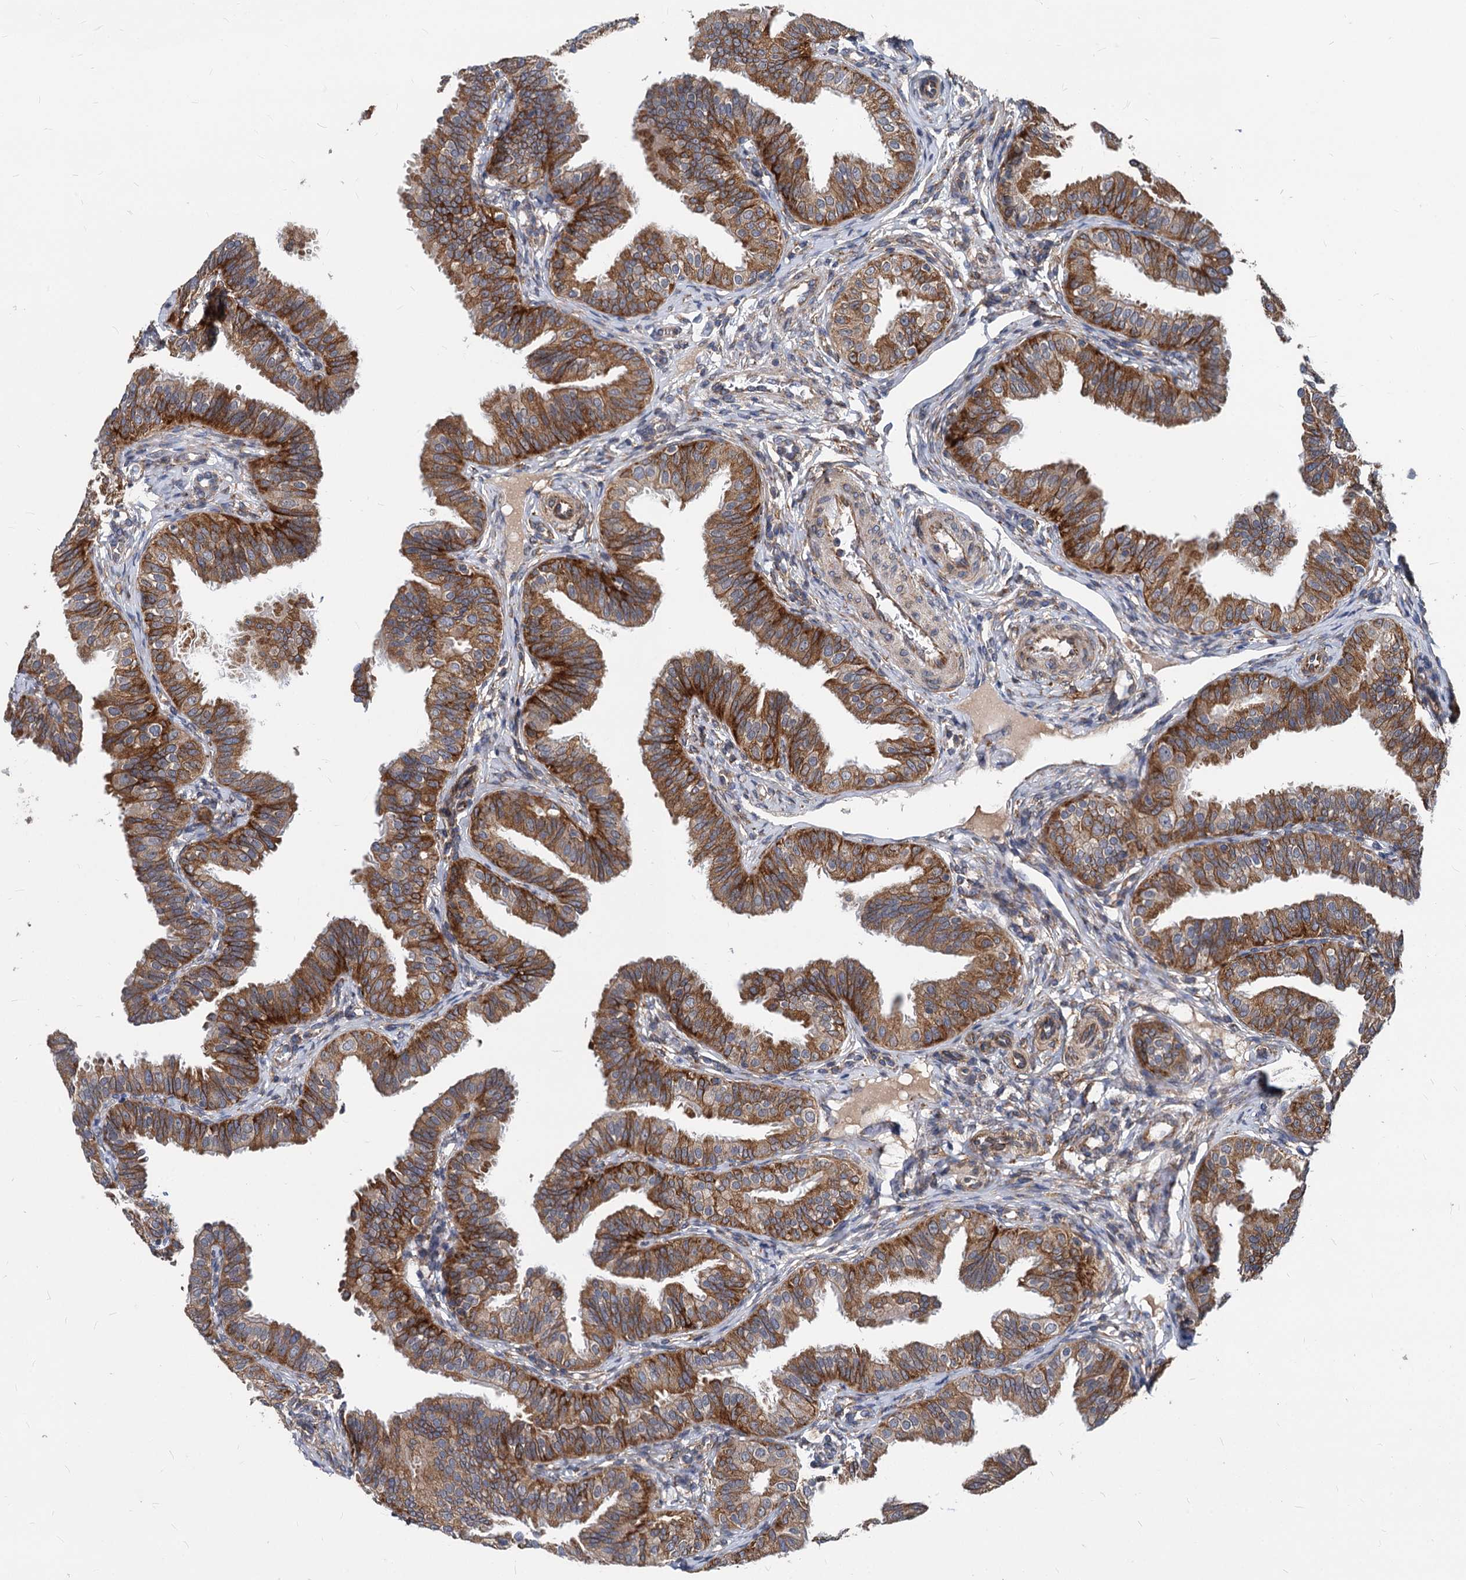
{"staining": {"intensity": "strong", "quantity": ">75%", "location": "cytoplasmic/membranous"}, "tissue": "fallopian tube", "cell_type": "Glandular cells", "image_type": "normal", "snomed": [{"axis": "morphology", "description": "Normal tissue, NOS"}, {"axis": "topography", "description": "Fallopian tube"}], "caption": "DAB immunohistochemical staining of unremarkable human fallopian tube shows strong cytoplasmic/membranous protein expression in approximately >75% of glandular cells.", "gene": "STIM1", "patient": {"sex": "female", "age": 35}}